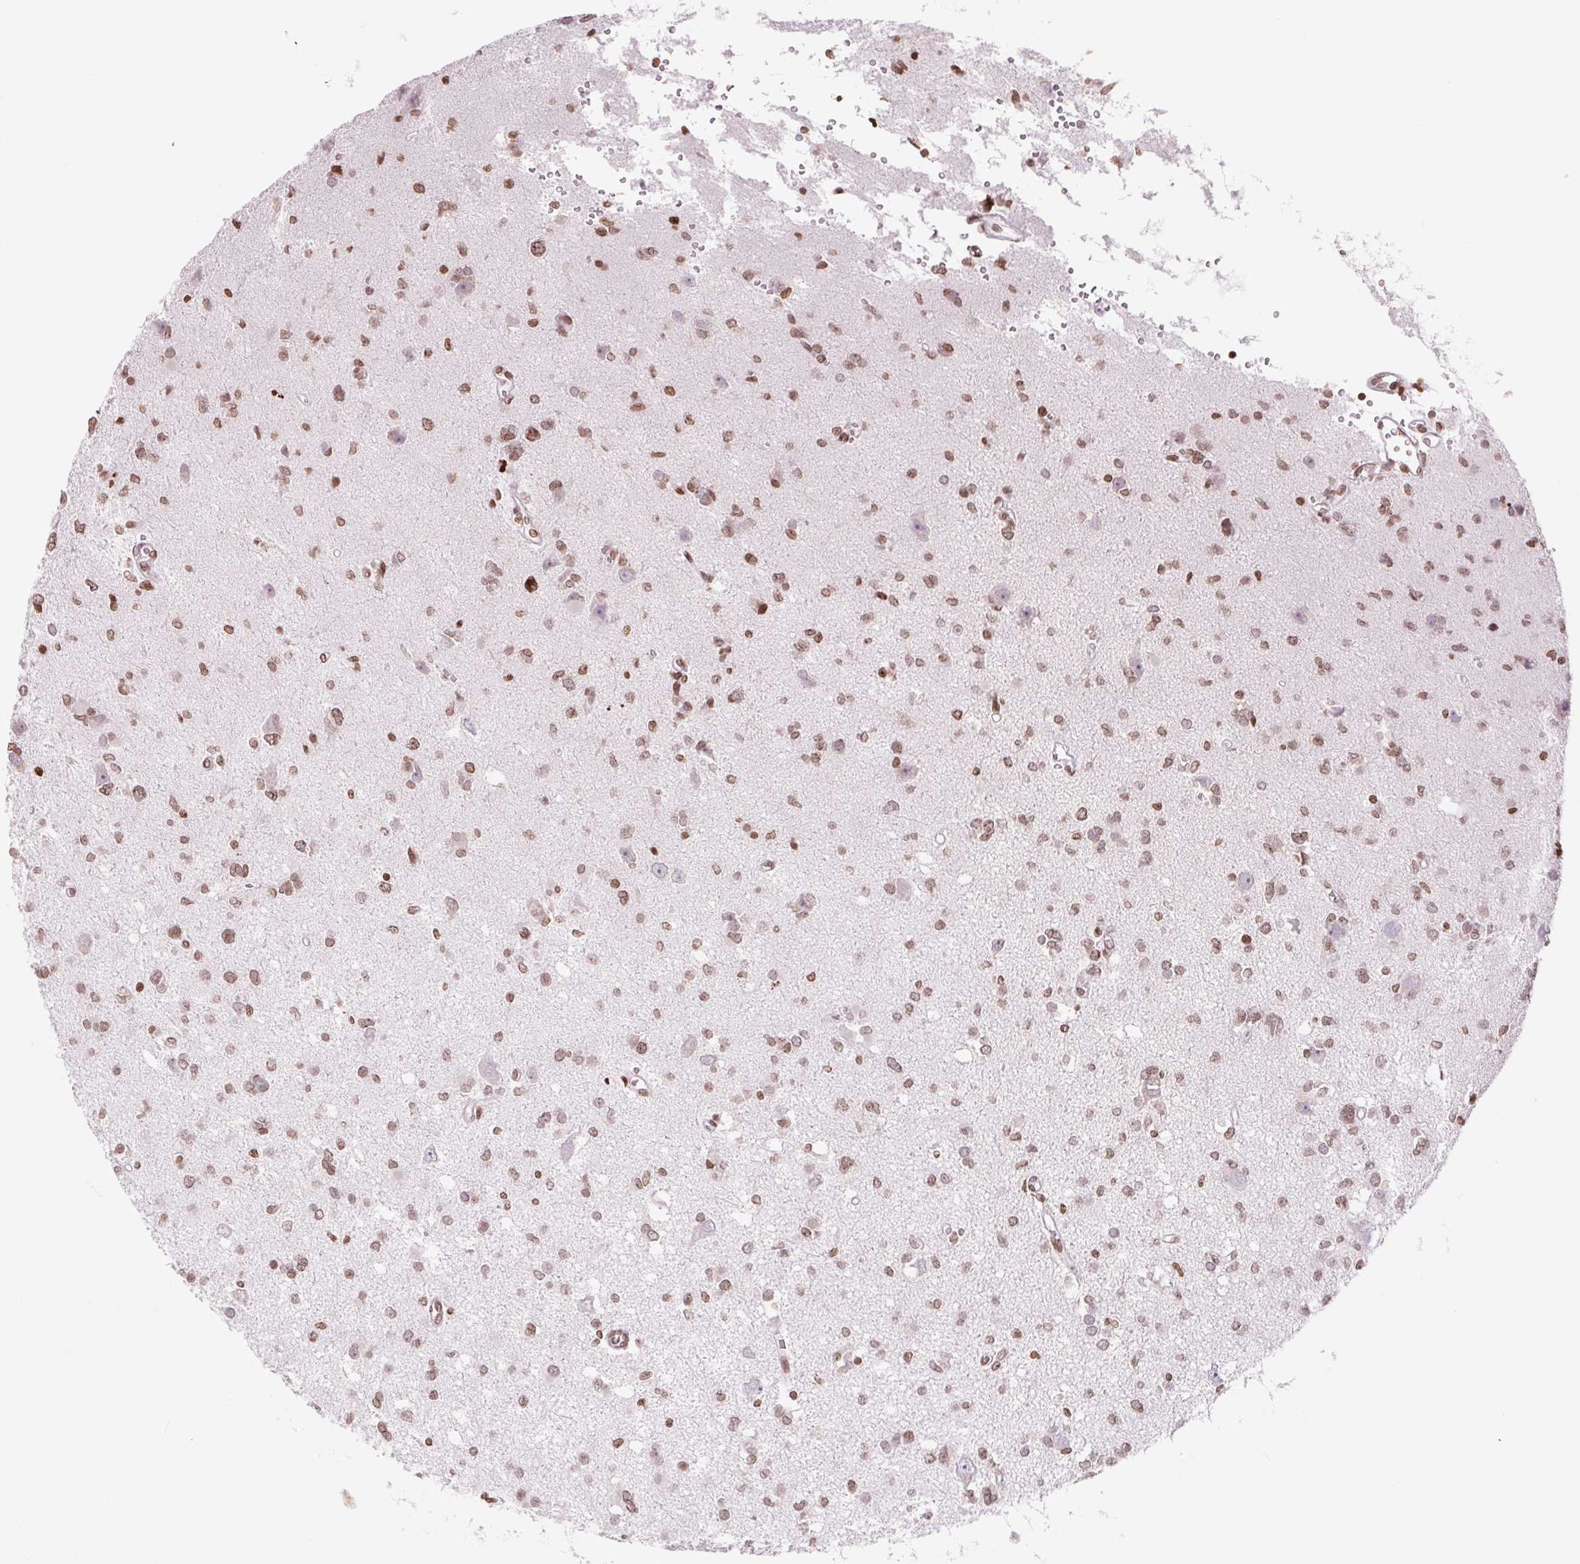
{"staining": {"intensity": "moderate", "quantity": ">75%", "location": "nuclear"}, "tissue": "glioma", "cell_type": "Tumor cells", "image_type": "cancer", "snomed": [{"axis": "morphology", "description": "Glioma, malignant, High grade"}, {"axis": "topography", "description": "Brain"}], "caption": "A histopathology image showing moderate nuclear expression in about >75% of tumor cells in malignant glioma (high-grade), as visualized by brown immunohistochemical staining.", "gene": "SMIM12", "patient": {"sex": "male", "age": 23}}